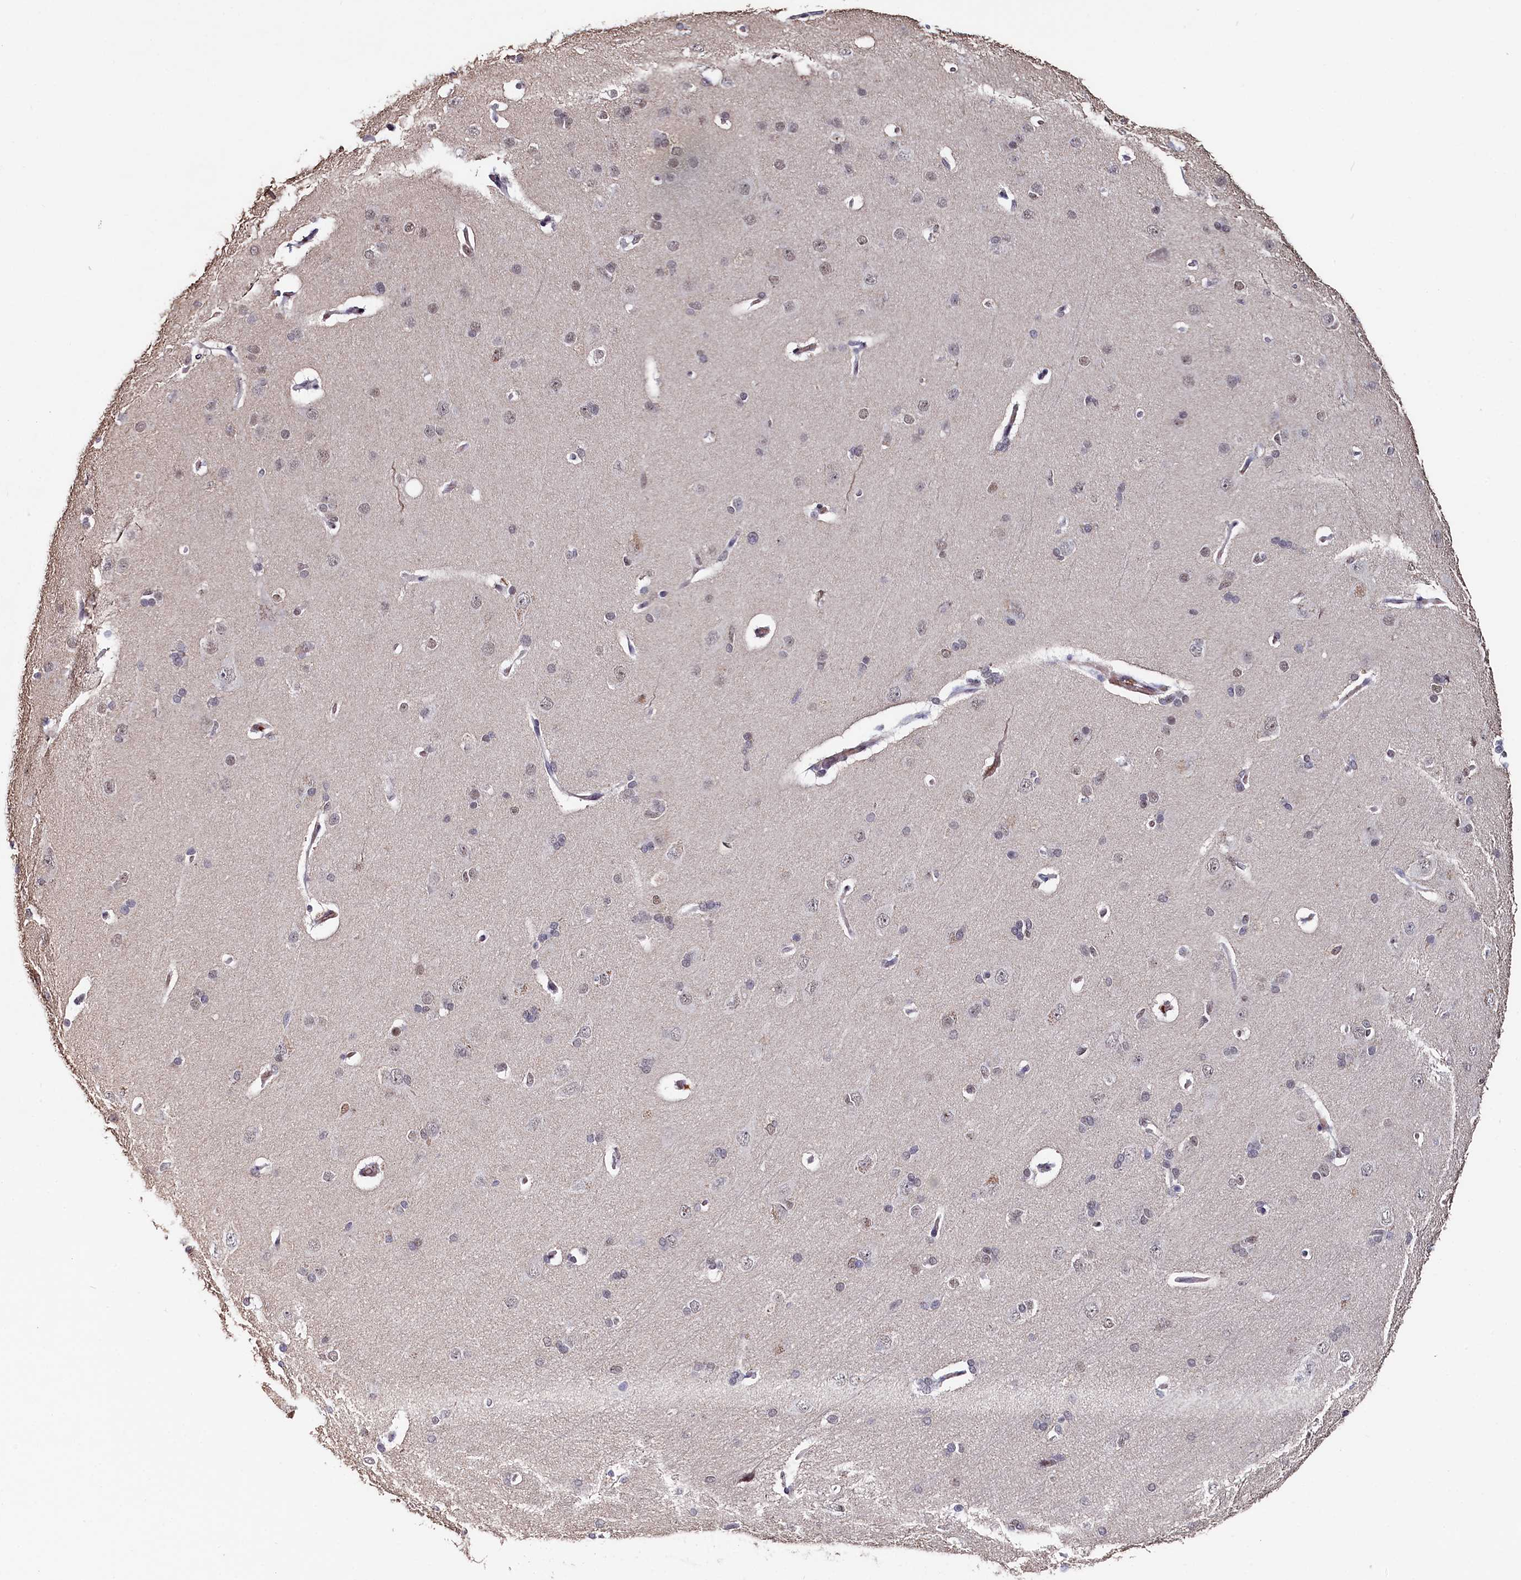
{"staining": {"intensity": "negative", "quantity": "none", "location": "none"}, "tissue": "cerebral cortex", "cell_type": "Endothelial cells", "image_type": "normal", "snomed": [{"axis": "morphology", "description": "Normal tissue, NOS"}, {"axis": "topography", "description": "Cerebral cortex"}], "caption": "Cerebral cortex was stained to show a protein in brown. There is no significant expression in endothelial cells. The staining was performed using DAB (3,3'-diaminobenzidine) to visualize the protein expression in brown, while the nuclei were stained in blue with hematoxylin (Magnification: 20x).", "gene": "TIGD4", "patient": {"sex": "male", "age": 62}}